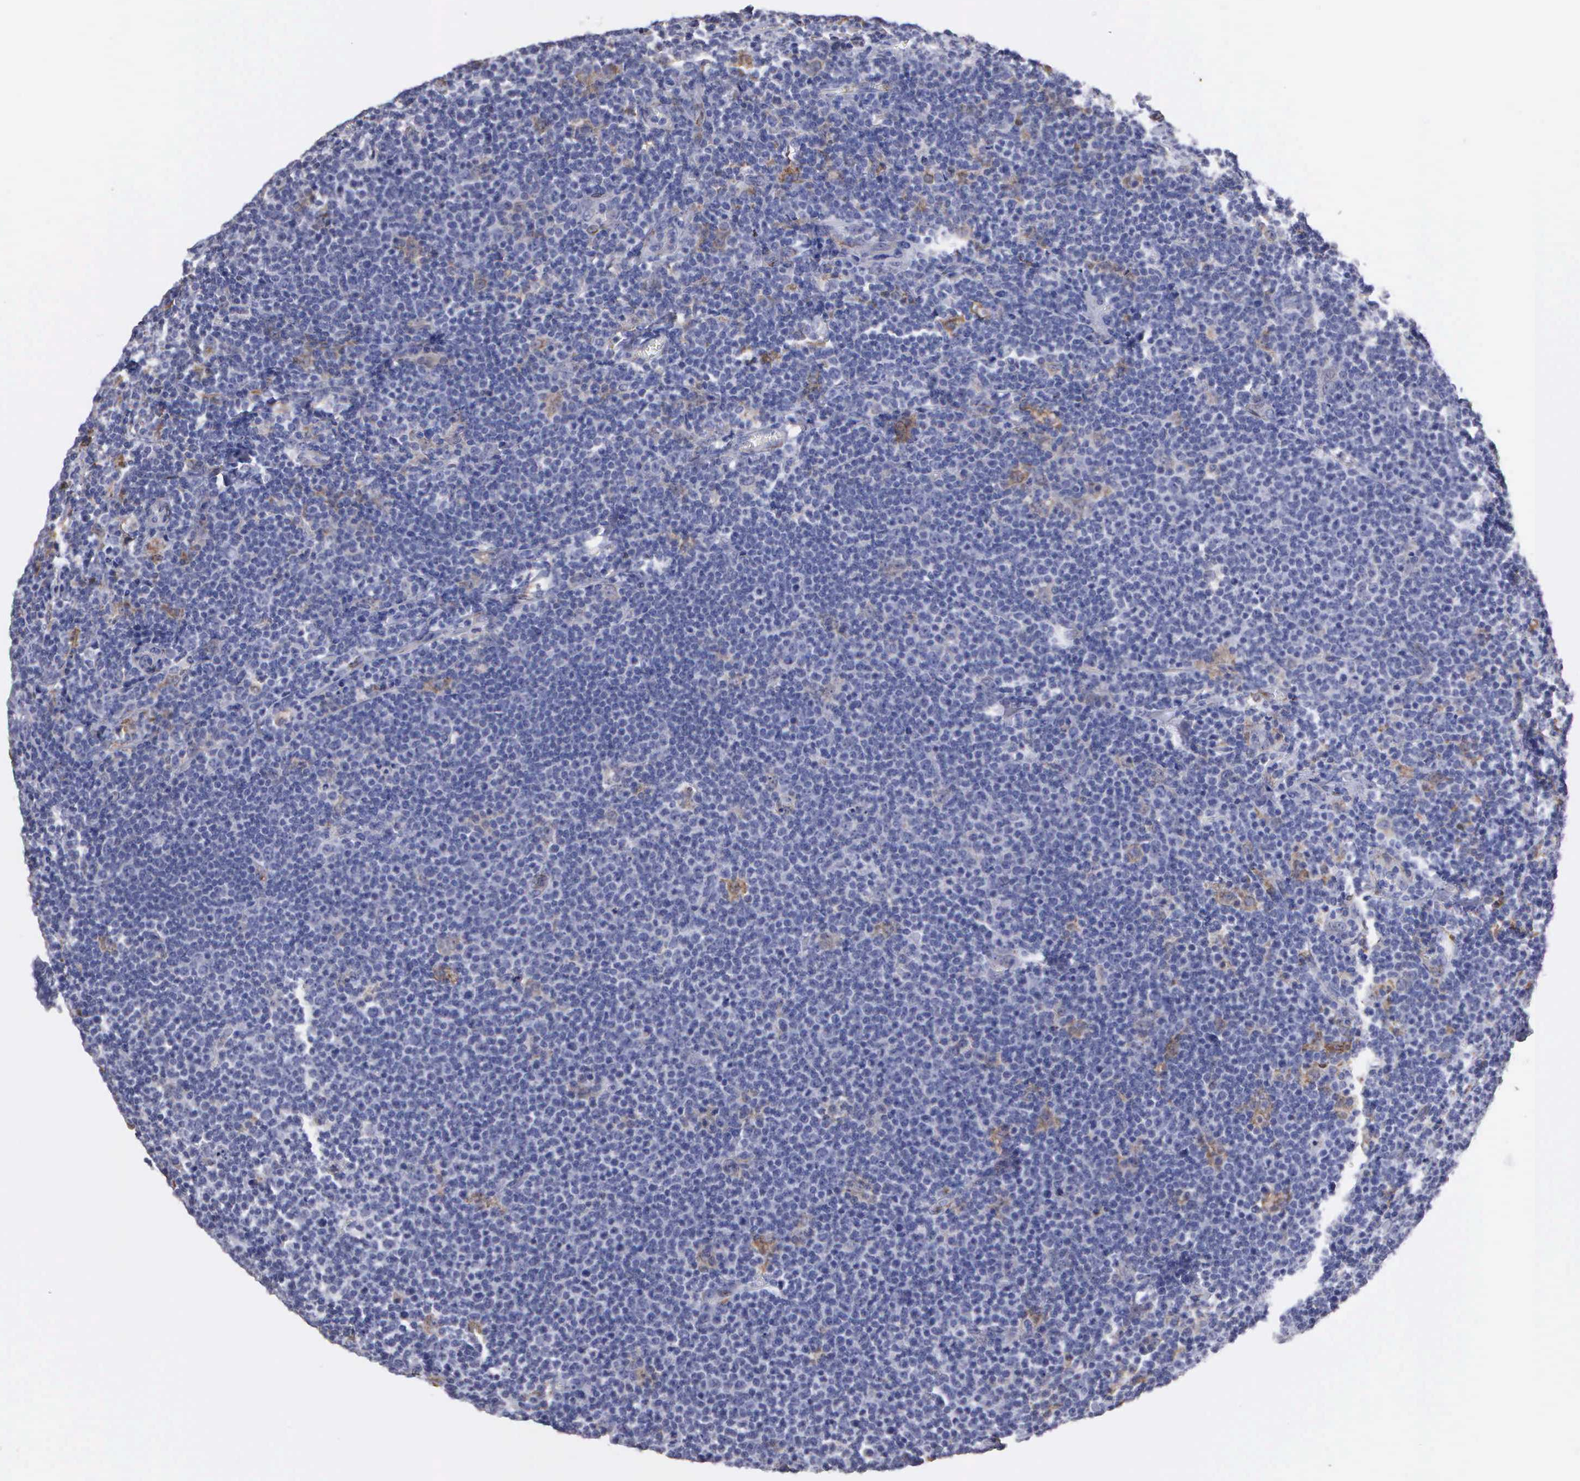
{"staining": {"intensity": "negative", "quantity": "none", "location": "none"}, "tissue": "lymphoma", "cell_type": "Tumor cells", "image_type": "cancer", "snomed": [{"axis": "morphology", "description": "Malignant lymphoma, non-Hodgkin's type, Low grade"}, {"axis": "topography", "description": "Lymph node"}], "caption": "This is a photomicrograph of immunohistochemistry (IHC) staining of malignant lymphoma, non-Hodgkin's type (low-grade), which shows no staining in tumor cells.", "gene": "LIN52", "patient": {"sex": "male", "age": 74}}